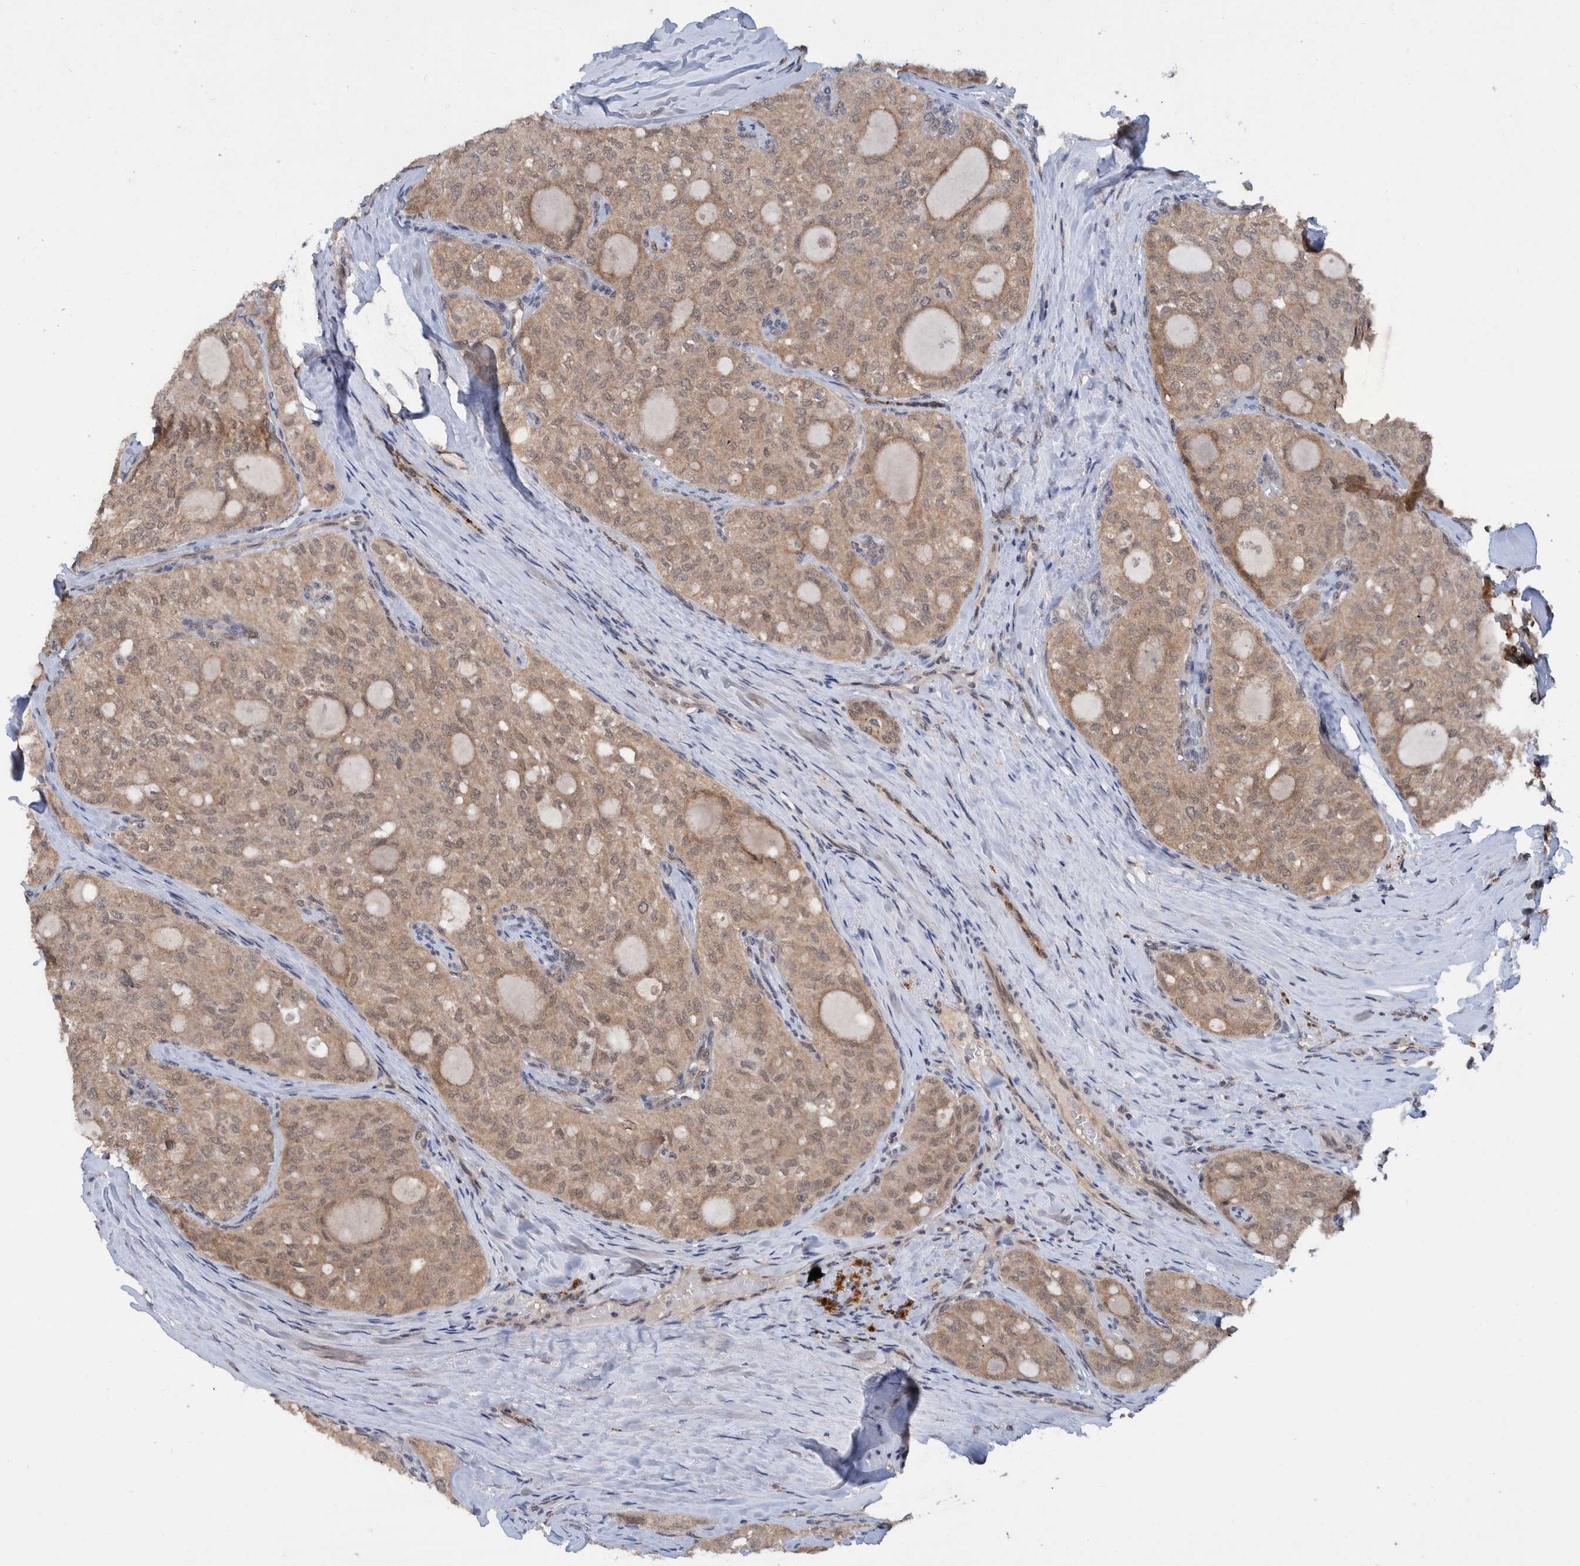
{"staining": {"intensity": "weak", "quantity": "25%-75%", "location": "cytoplasmic/membranous"}, "tissue": "thyroid cancer", "cell_type": "Tumor cells", "image_type": "cancer", "snomed": [{"axis": "morphology", "description": "Follicular adenoma carcinoma, NOS"}, {"axis": "topography", "description": "Thyroid gland"}], "caption": "Immunohistochemical staining of thyroid cancer (follicular adenoma carcinoma) shows weak cytoplasmic/membranous protein positivity in approximately 25%-75% of tumor cells.", "gene": "PLPBP", "patient": {"sex": "male", "age": 75}}